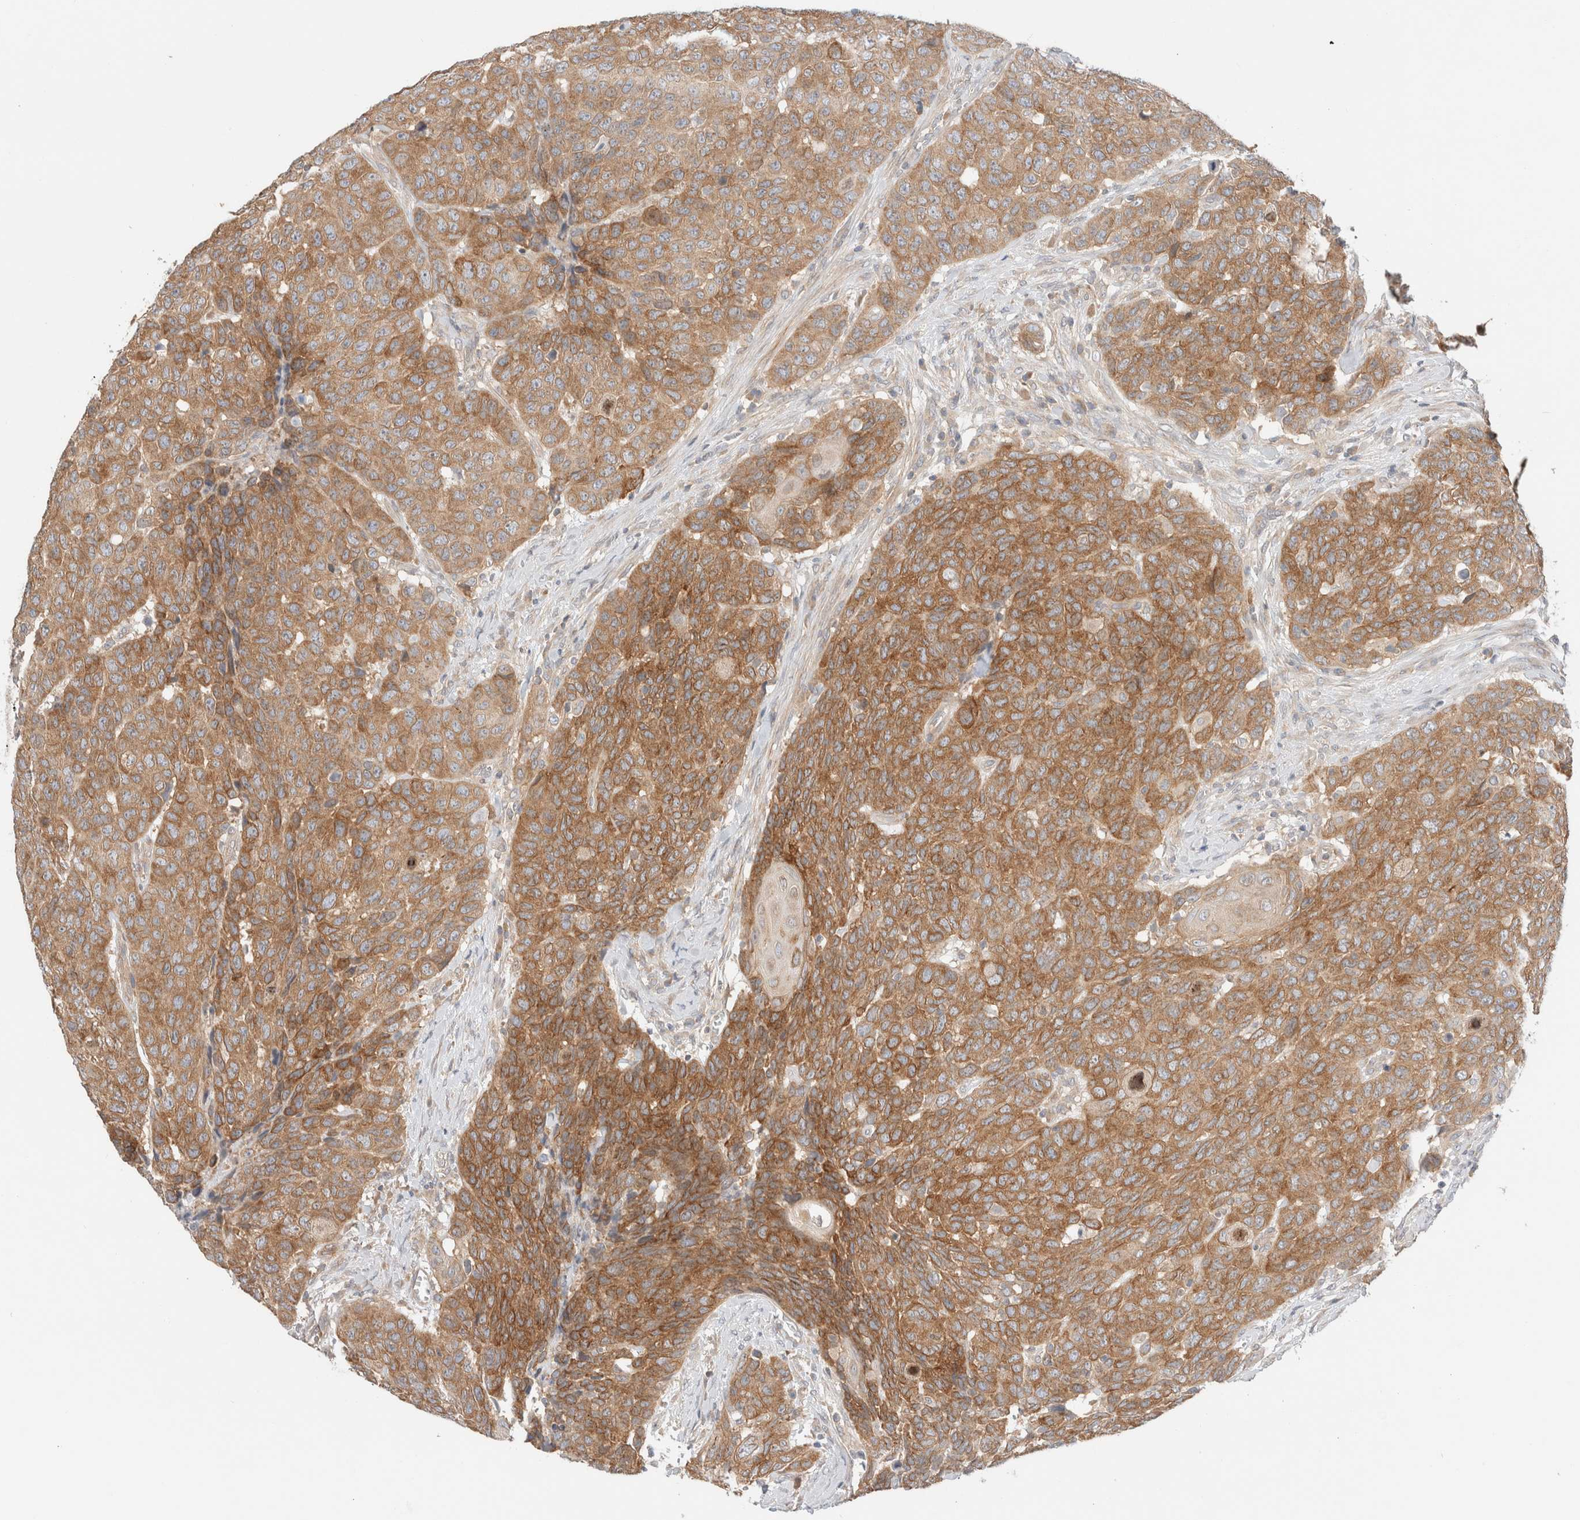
{"staining": {"intensity": "moderate", "quantity": ">75%", "location": "cytoplasmic/membranous"}, "tissue": "head and neck cancer", "cell_type": "Tumor cells", "image_type": "cancer", "snomed": [{"axis": "morphology", "description": "Squamous cell carcinoma, NOS"}, {"axis": "topography", "description": "Head-Neck"}], "caption": "Squamous cell carcinoma (head and neck) stained with a protein marker demonstrates moderate staining in tumor cells.", "gene": "MARK3", "patient": {"sex": "male", "age": 66}}